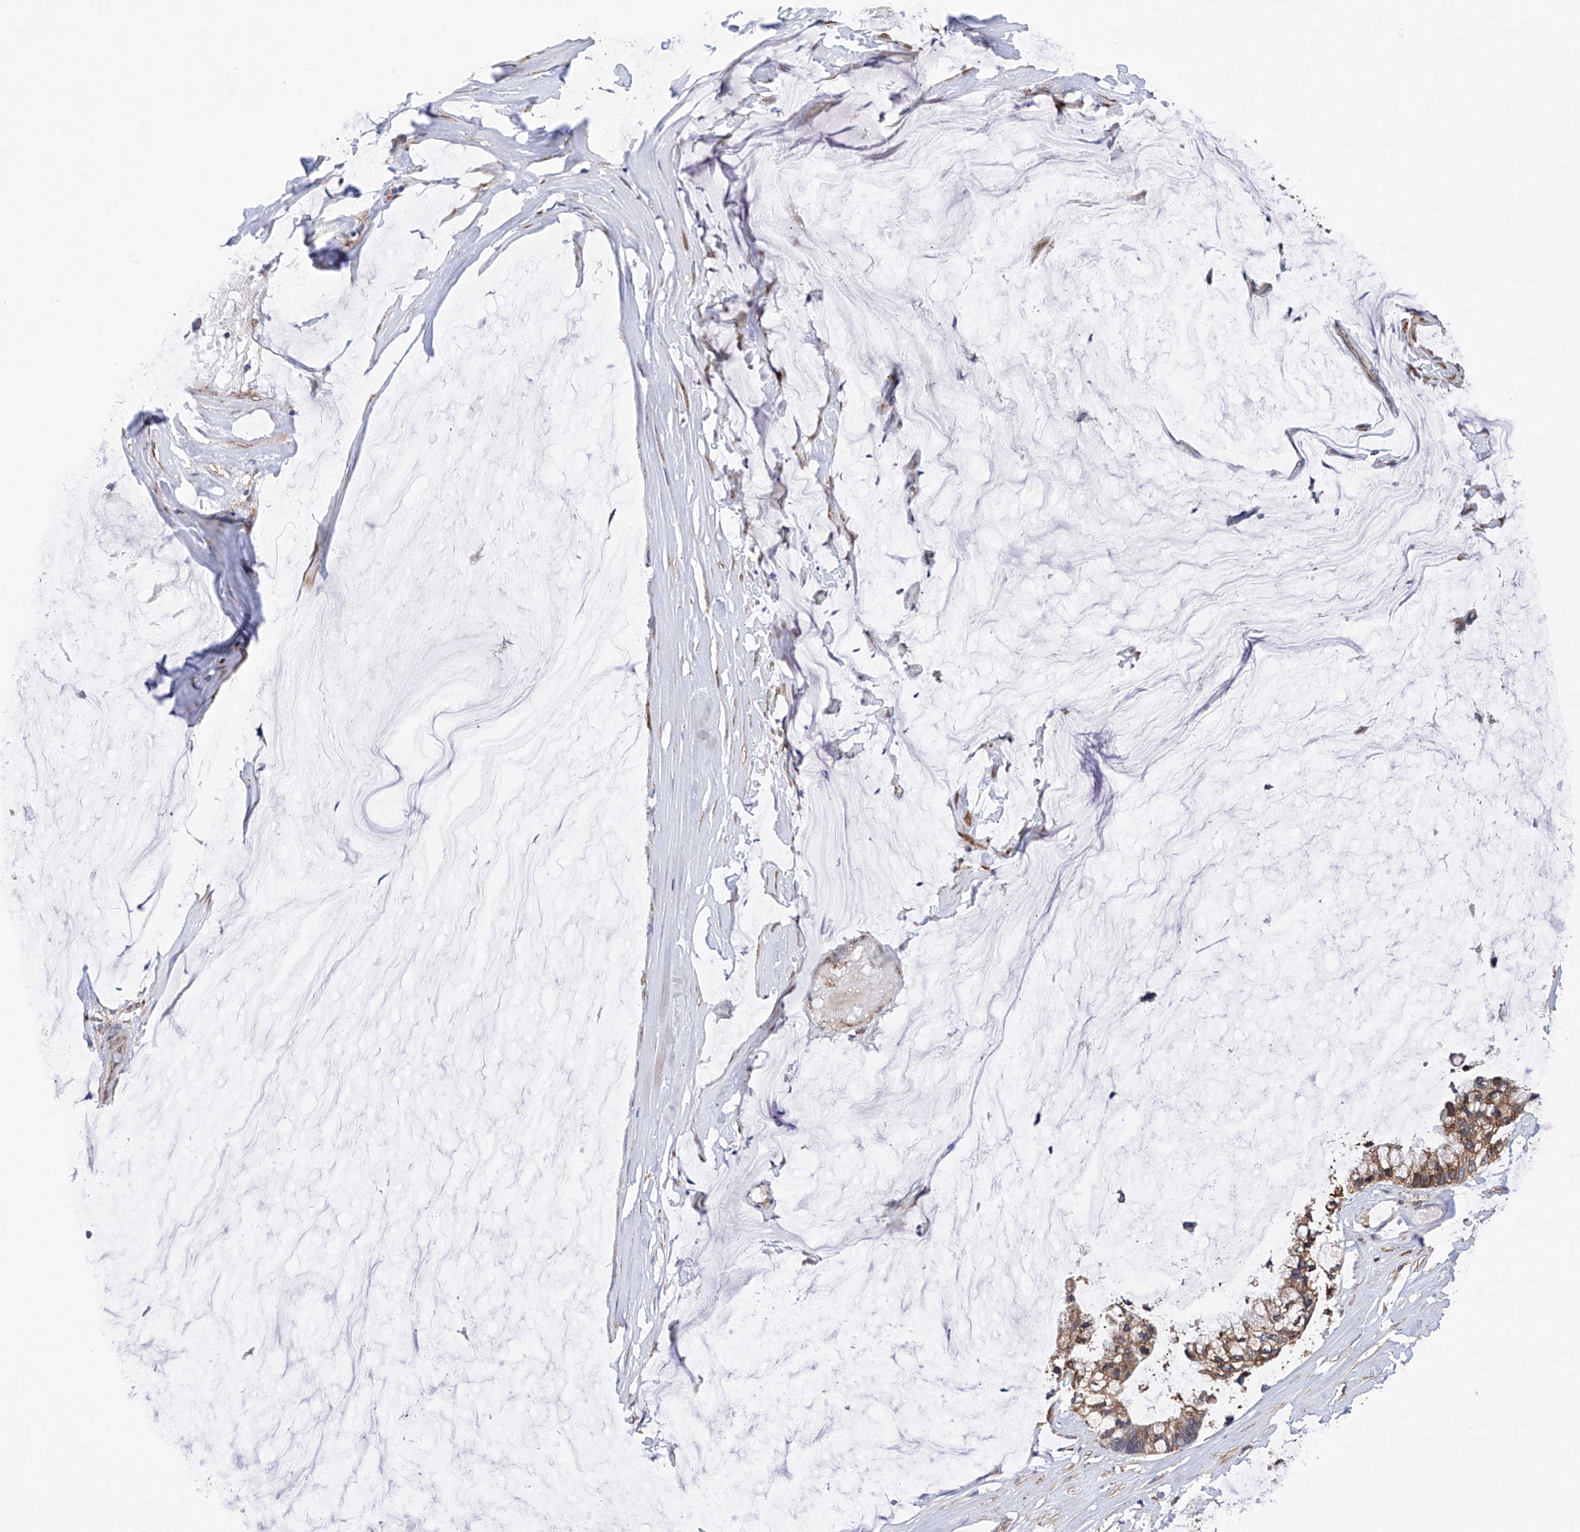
{"staining": {"intensity": "moderate", "quantity": ">75%", "location": "cytoplasmic/membranous"}, "tissue": "ovarian cancer", "cell_type": "Tumor cells", "image_type": "cancer", "snomed": [{"axis": "morphology", "description": "Cystadenocarcinoma, mucinous, NOS"}, {"axis": "topography", "description": "Ovary"}], "caption": "A brown stain shows moderate cytoplasmic/membranous staining of a protein in mucinous cystadenocarcinoma (ovarian) tumor cells.", "gene": "DNAH8", "patient": {"sex": "female", "age": 39}}